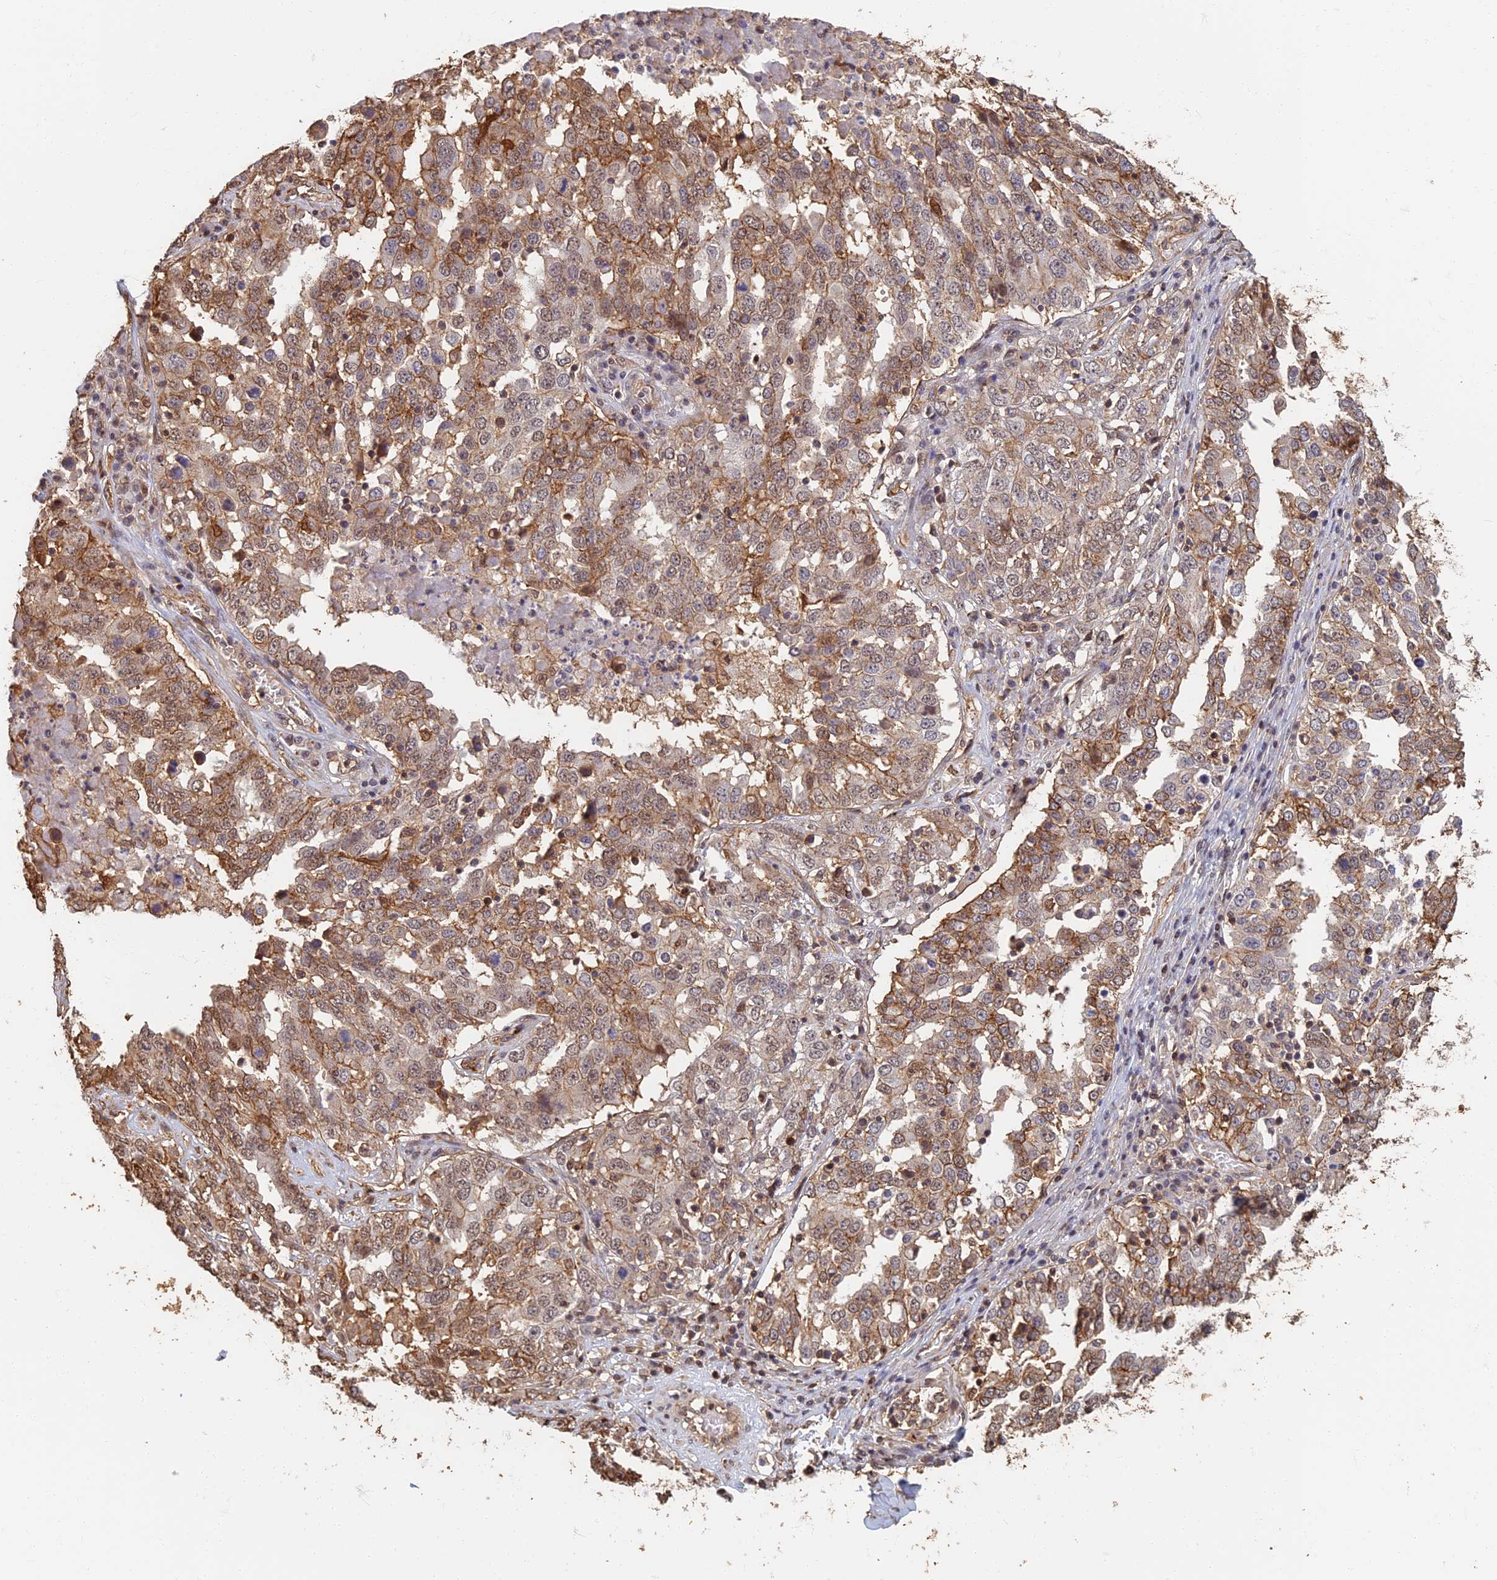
{"staining": {"intensity": "moderate", "quantity": "25%-75%", "location": "cytoplasmic/membranous"}, "tissue": "ovarian cancer", "cell_type": "Tumor cells", "image_type": "cancer", "snomed": [{"axis": "morphology", "description": "Carcinoma, endometroid"}, {"axis": "topography", "description": "Ovary"}], "caption": "Protein staining of ovarian cancer (endometroid carcinoma) tissue demonstrates moderate cytoplasmic/membranous staining in about 25%-75% of tumor cells. The staining was performed using DAB to visualize the protein expression in brown, while the nuclei were stained in blue with hematoxylin (Magnification: 20x).", "gene": "LRRN3", "patient": {"sex": "female", "age": 62}}